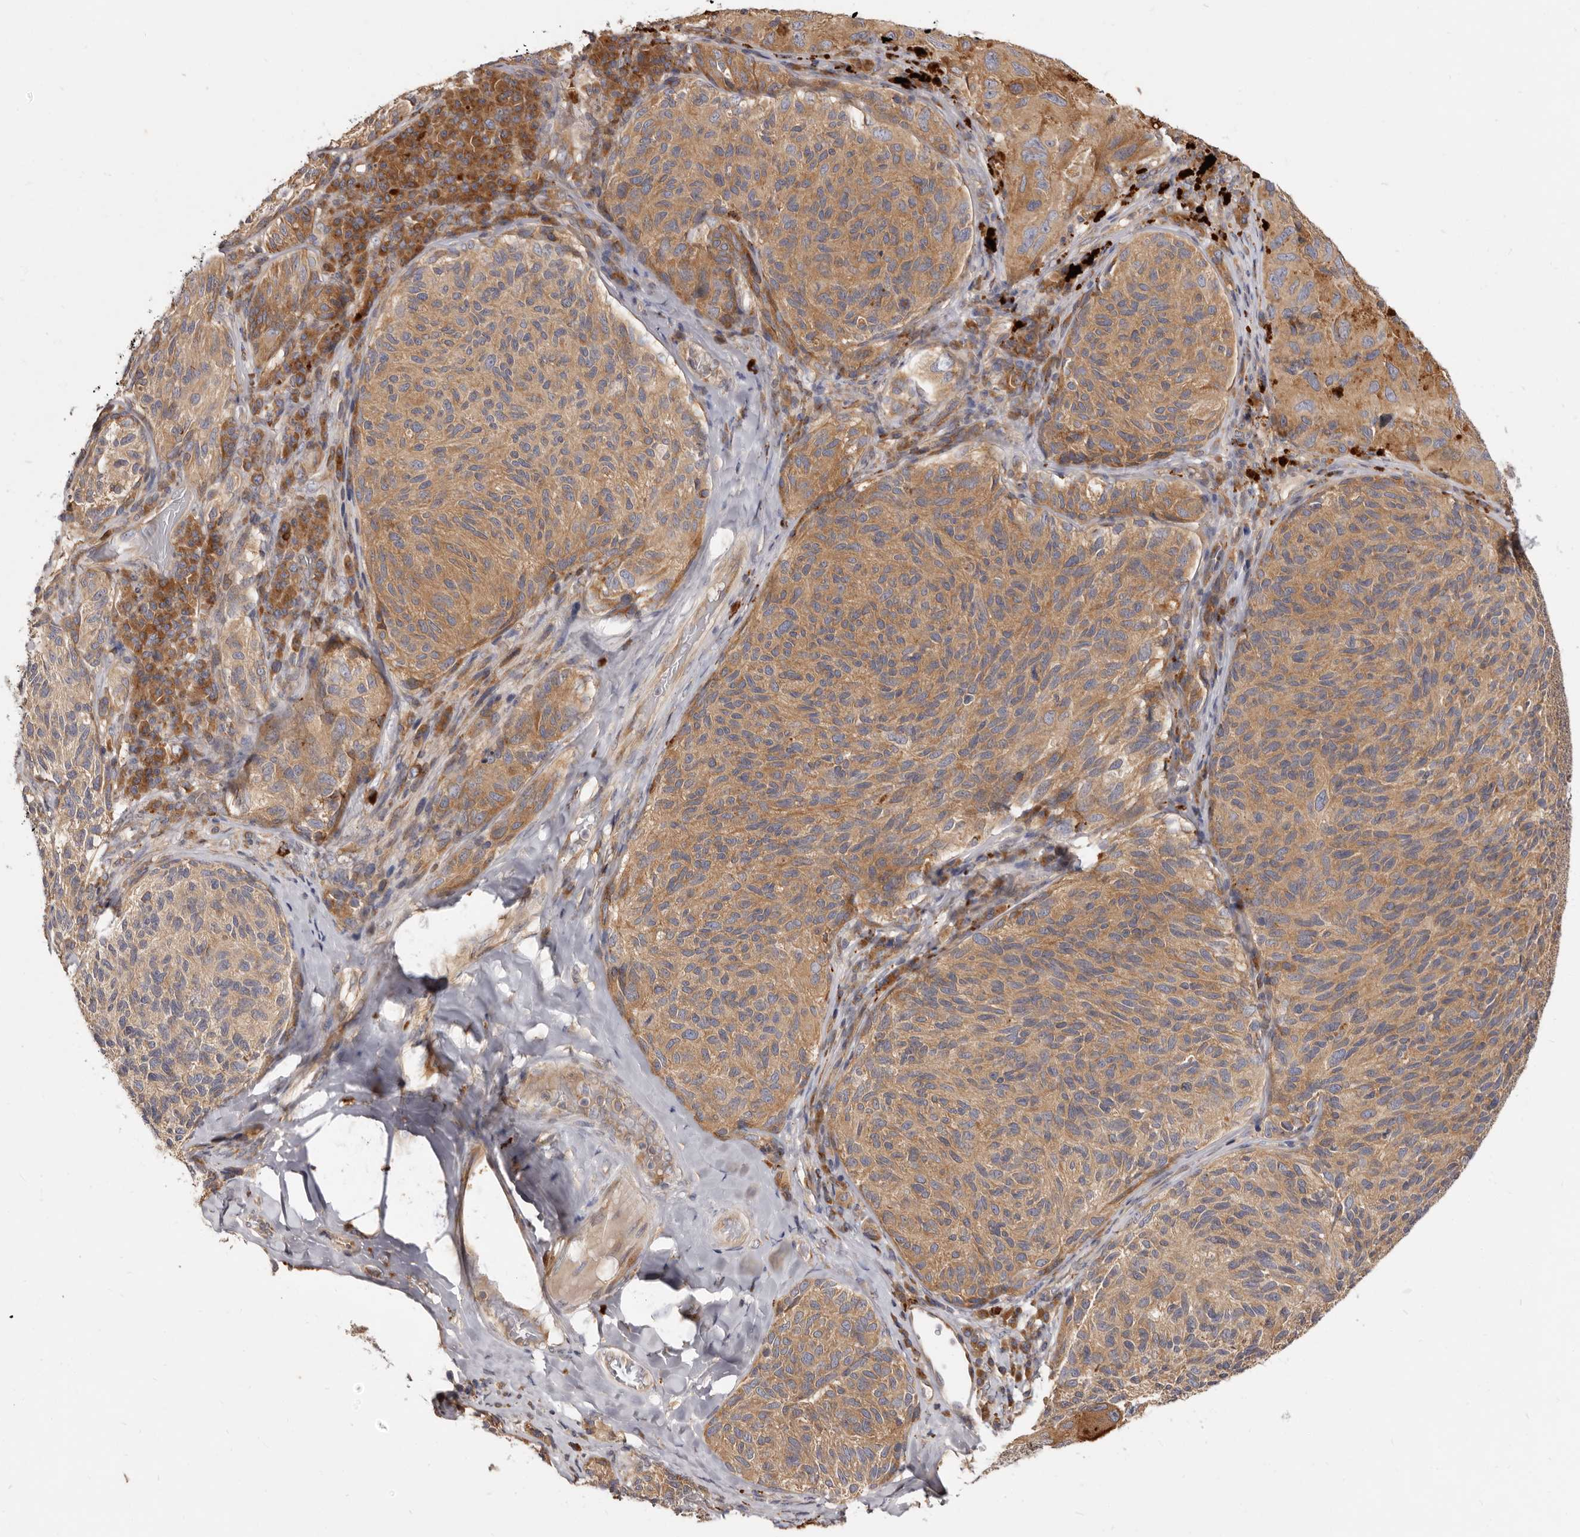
{"staining": {"intensity": "moderate", "quantity": ">75%", "location": "cytoplasmic/membranous"}, "tissue": "melanoma", "cell_type": "Tumor cells", "image_type": "cancer", "snomed": [{"axis": "morphology", "description": "Malignant melanoma, NOS"}, {"axis": "topography", "description": "Skin"}], "caption": "About >75% of tumor cells in melanoma show moderate cytoplasmic/membranous protein expression as visualized by brown immunohistochemical staining.", "gene": "ADAMTS20", "patient": {"sex": "female", "age": 73}}